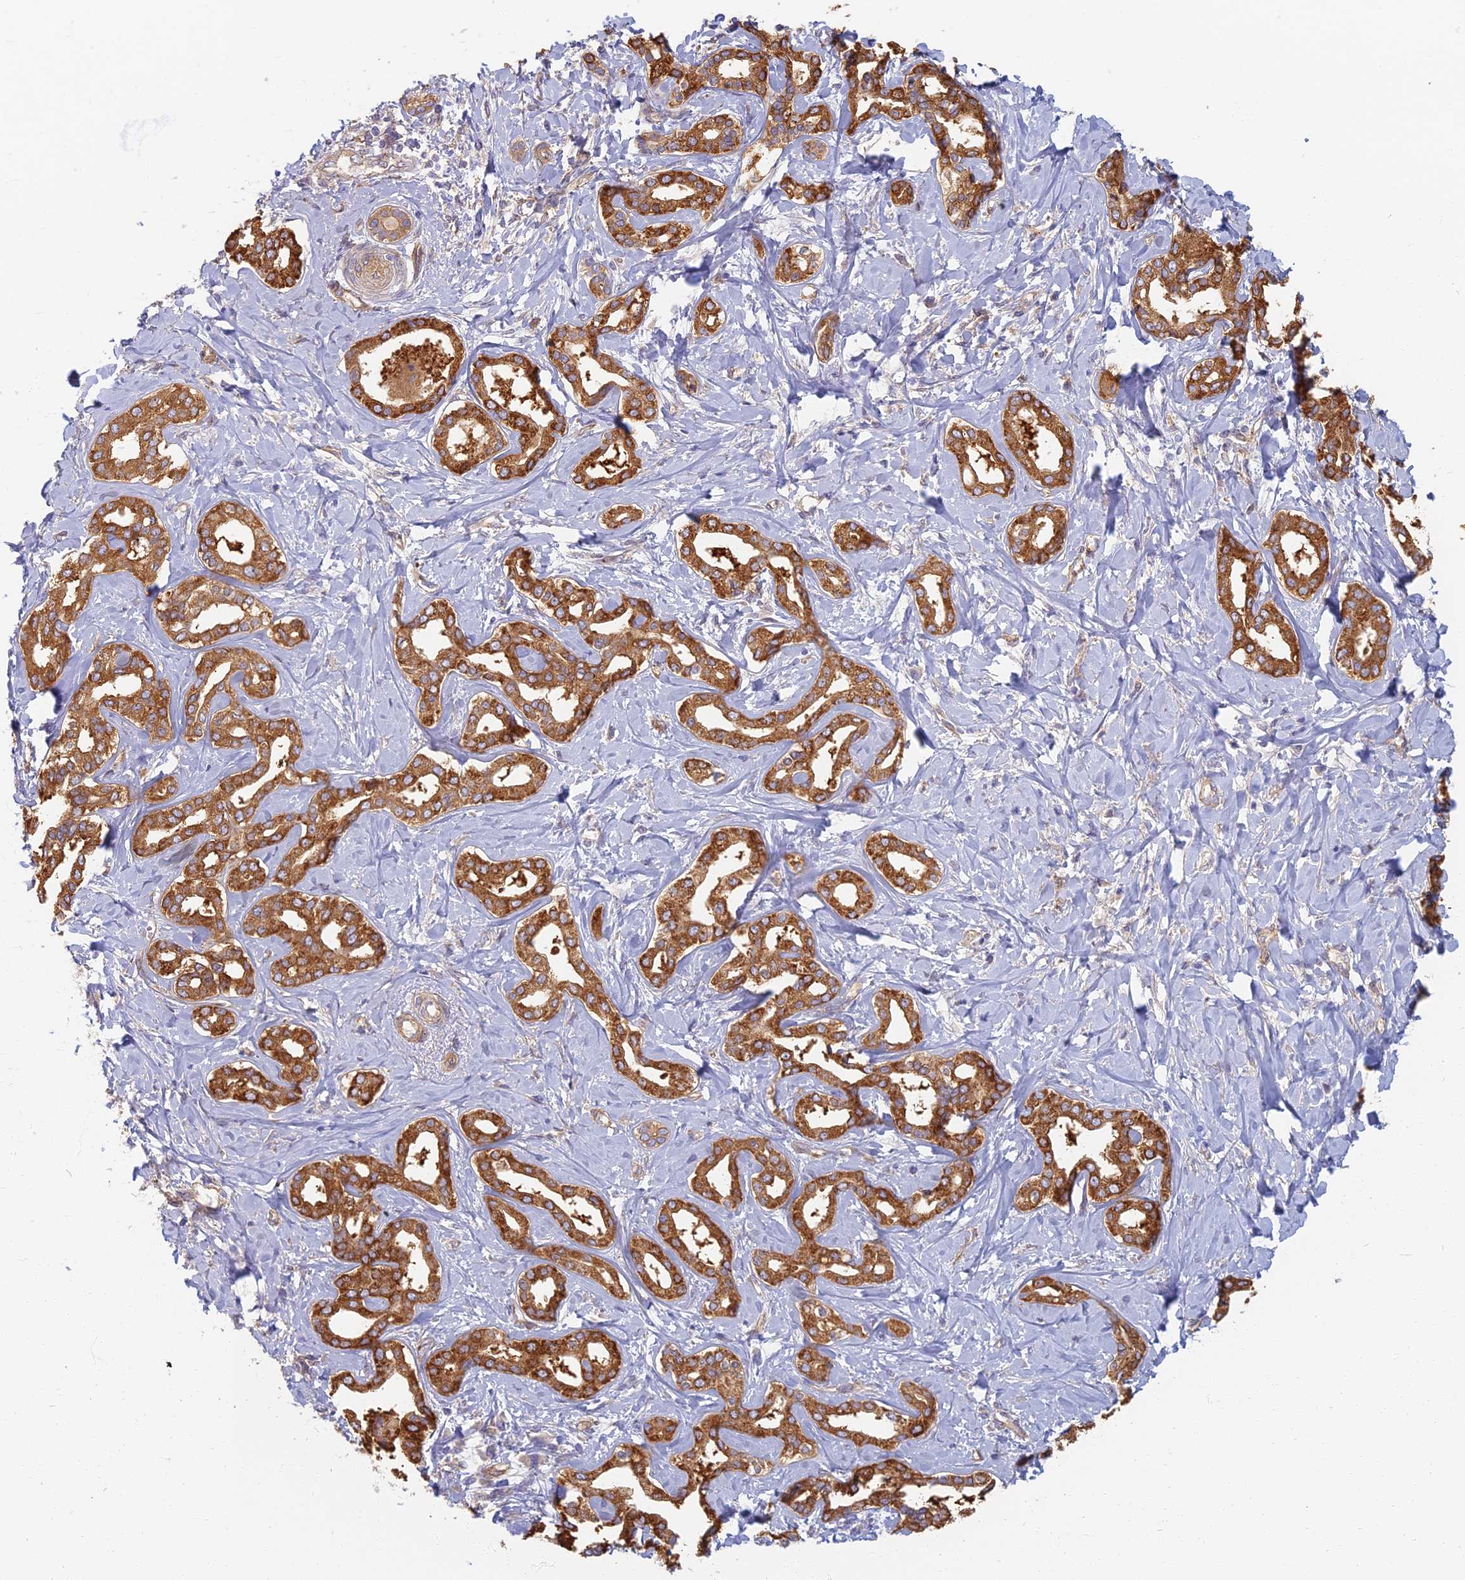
{"staining": {"intensity": "strong", "quantity": ">75%", "location": "cytoplasmic/membranous"}, "tissue": "liver cancer", "cell_type": "Tumor cells", "image_type": "cancer", "snomed": [{"axis": "morphology", "description": "Cholangiocarcinoma"}, {"axis": "topography", "description": "Liver"}], "caption": "IHC micrograph of neoplastic tissue: human liver cancer stained using immunohistochemistry (IHC) shows high levels of strong protein expression localized specifically in the cytoplasmic/membranous of tumor cells, appearing as a cytoplasmic/membranous brown color.", "gene": "RBSN", "patient": {"sex": "female", "age": 77}}